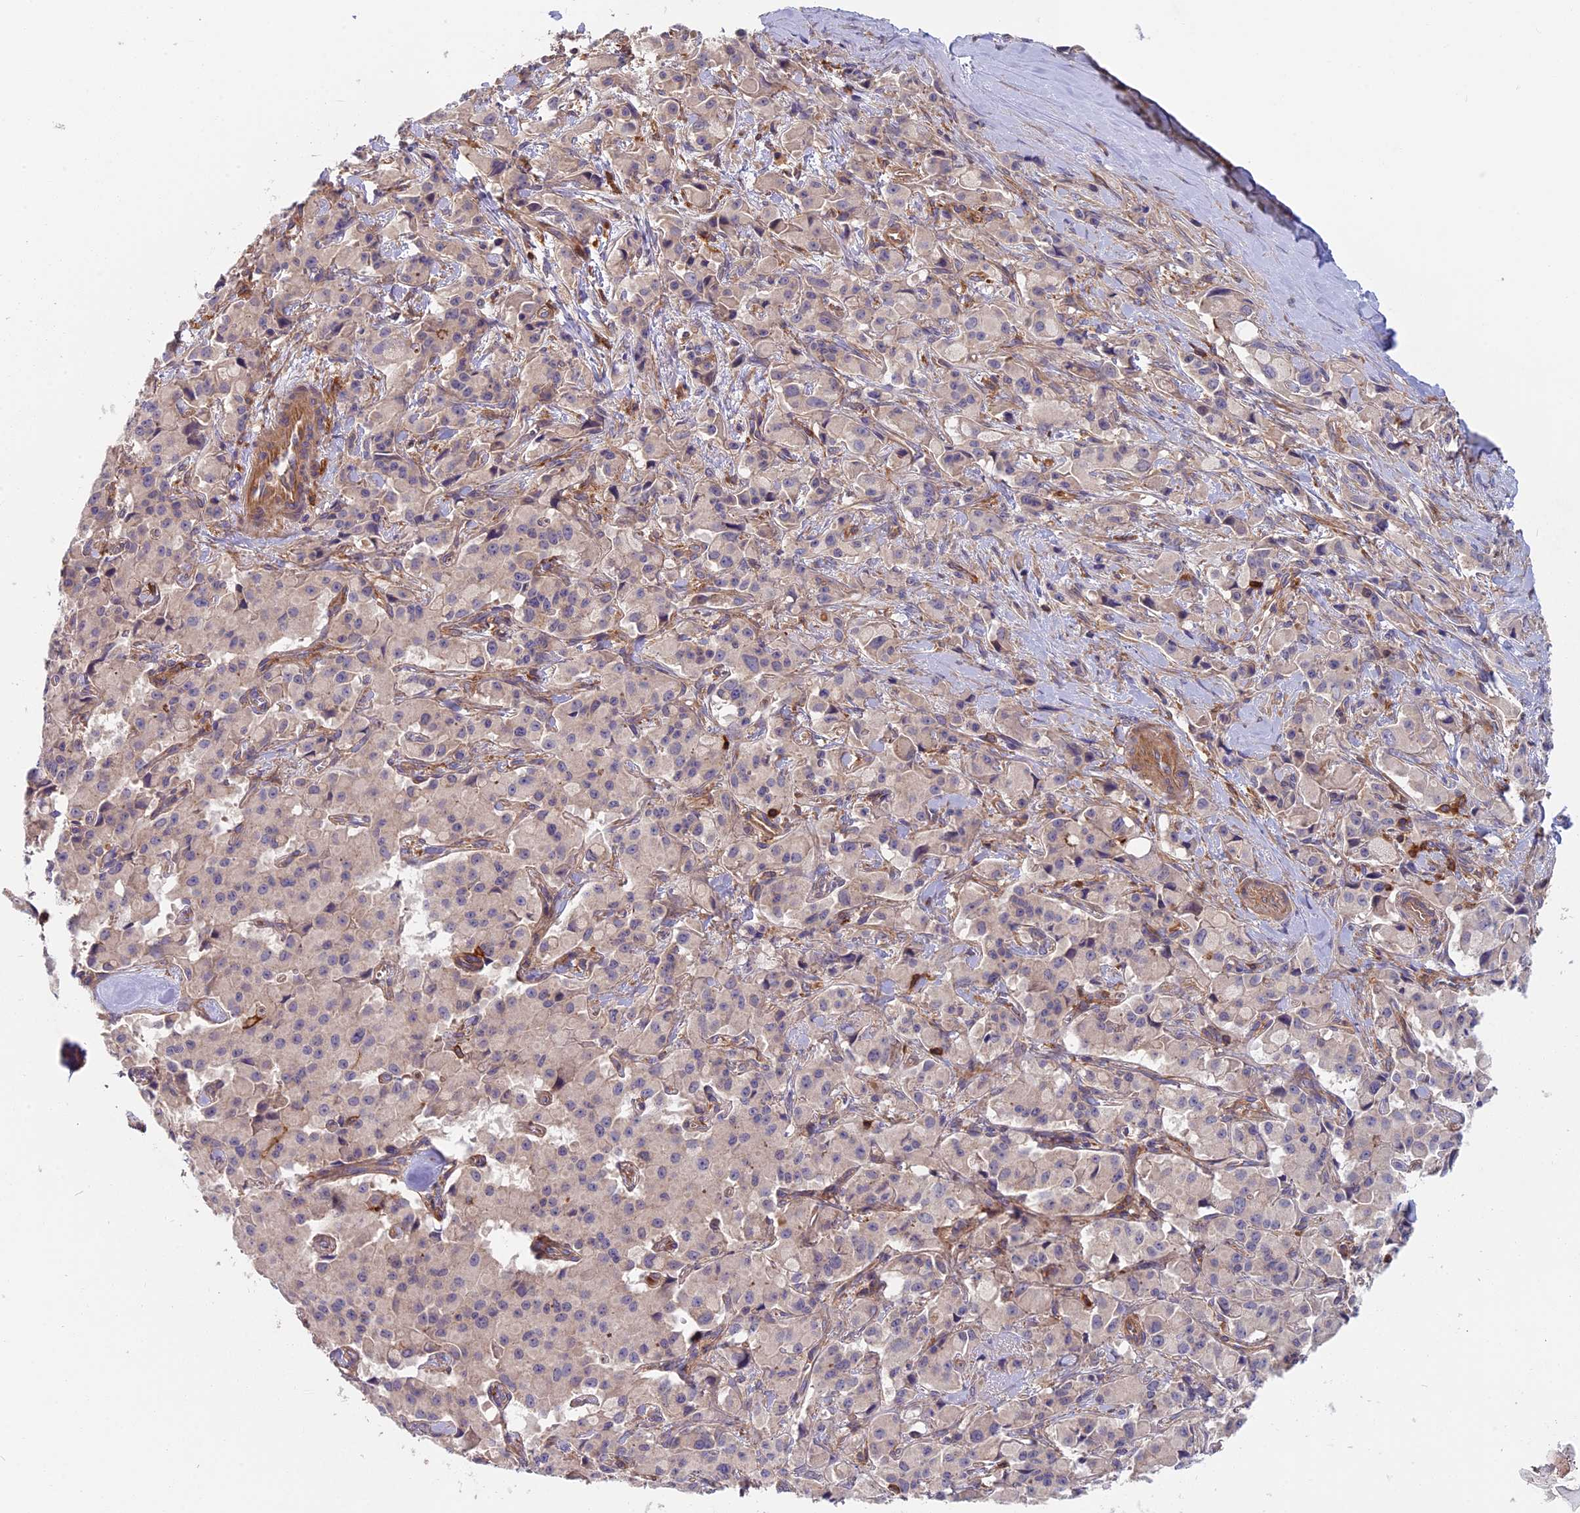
{"staining": {"intensity": "weak", "quantity": "<25%", "location": "cytoplasmic/membranous"}, "tissue": "pancreatic cancer", "cell_type": "Tumor cells", "image_type": "cancer", "snomed": [{"axis": "morphology", "description": "Adenocarcinoma, NOS"}, {"axis": "topography", "description": "Pancreas"}], "caption": "A micrograph of pancreatic cancer (adenocarcinoma) stained for a protein demonstrates no brown staining in tumor cells. (Brightfield microscopy of DAB immunohistochemistry at high magnification).", "gene": "MYO9B", "patient": {"sex": "male", "age": 65}}